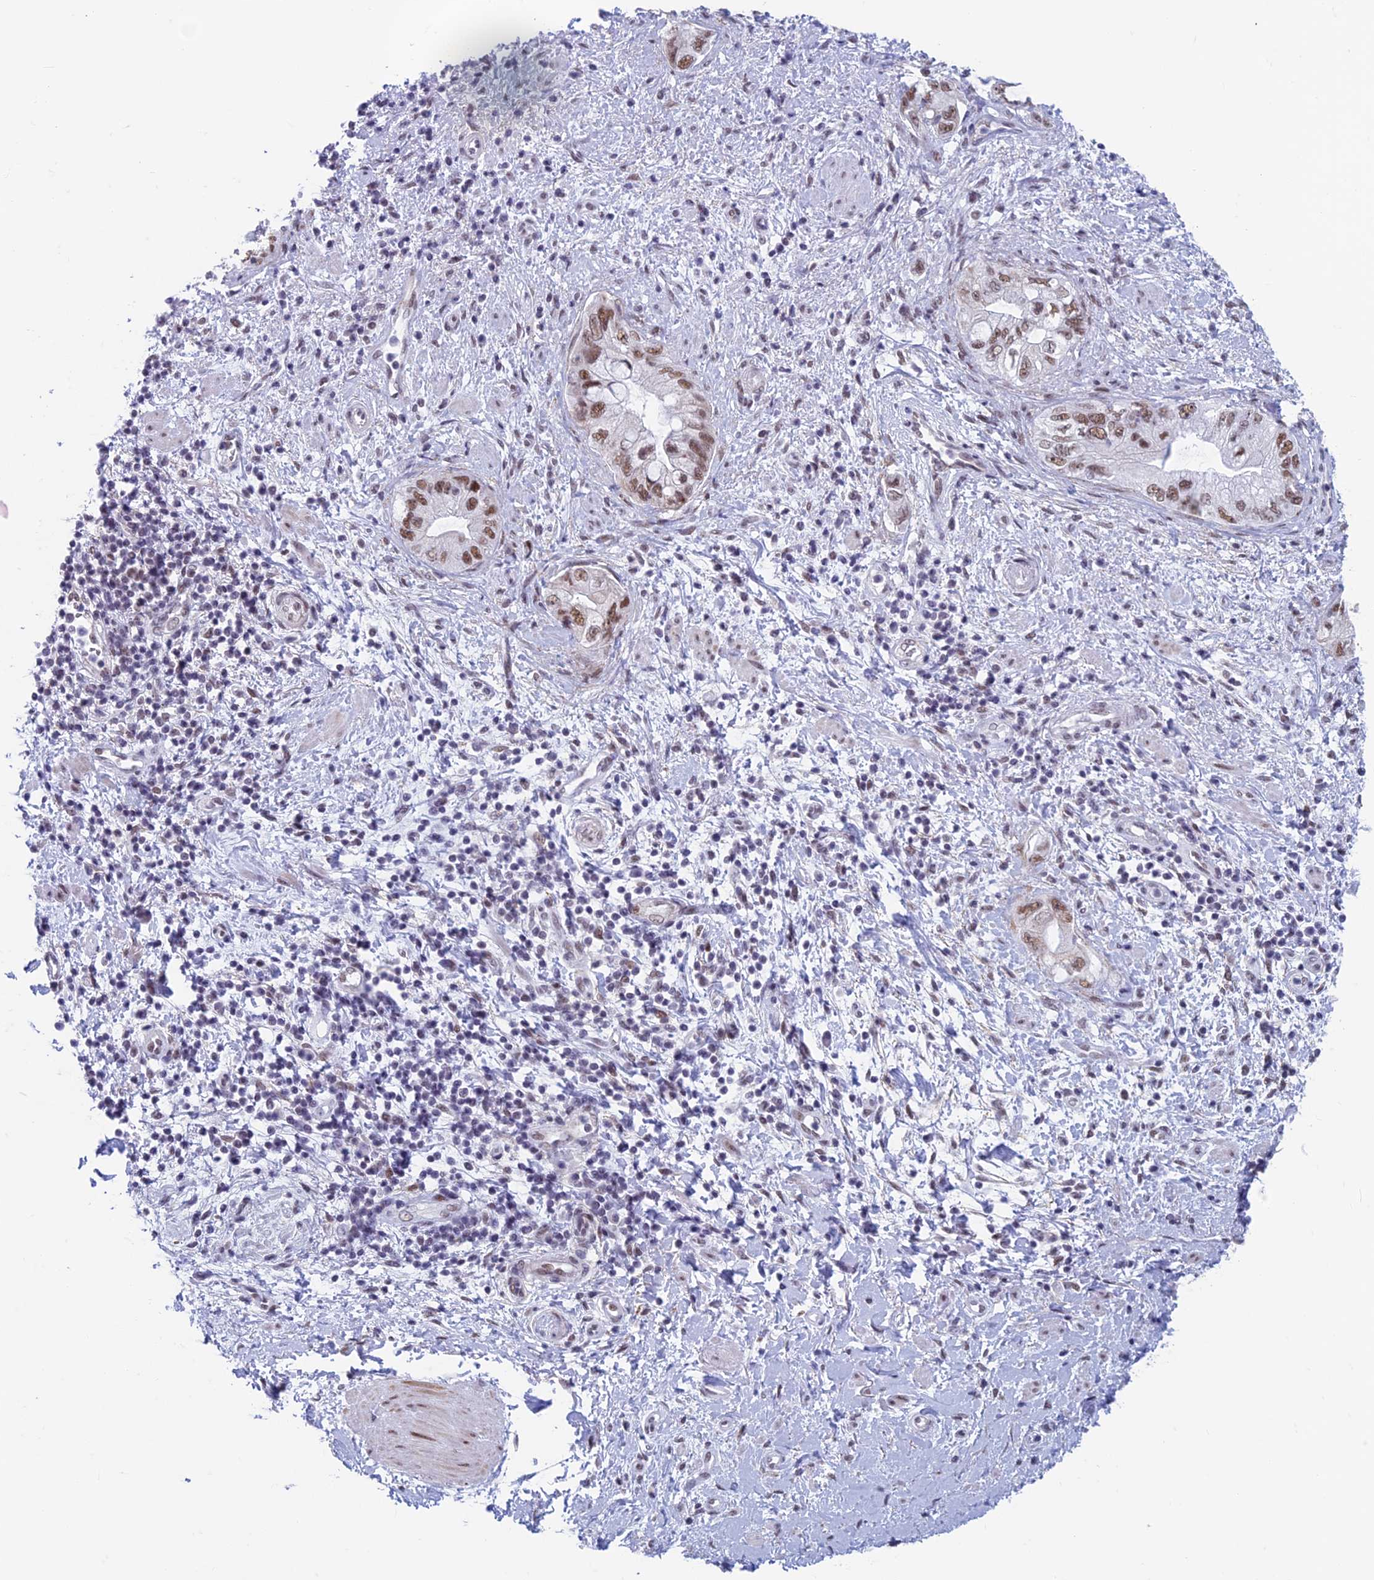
{"staining": {"intensity": "moderate", "quantity": ">75%", "location": "nuclear"}, "tissue": "pancreatic cancer", "cell_type": "Tumor cells", "image_type": "cancer", "snomed": [{"axis": "morphology", "description": "Adenocarcinoma, NOS"}, {"axis": "topography", "description": "Pancreas"}], "caption": "Brown immunohistochemical staining in human pancreatic cancer (adenocarcinoma) reveals moderate nuclear expression in about >75% of tumor cells.", "gene": "ASH2L", "patient": {"sex": "female", "age": 73}}